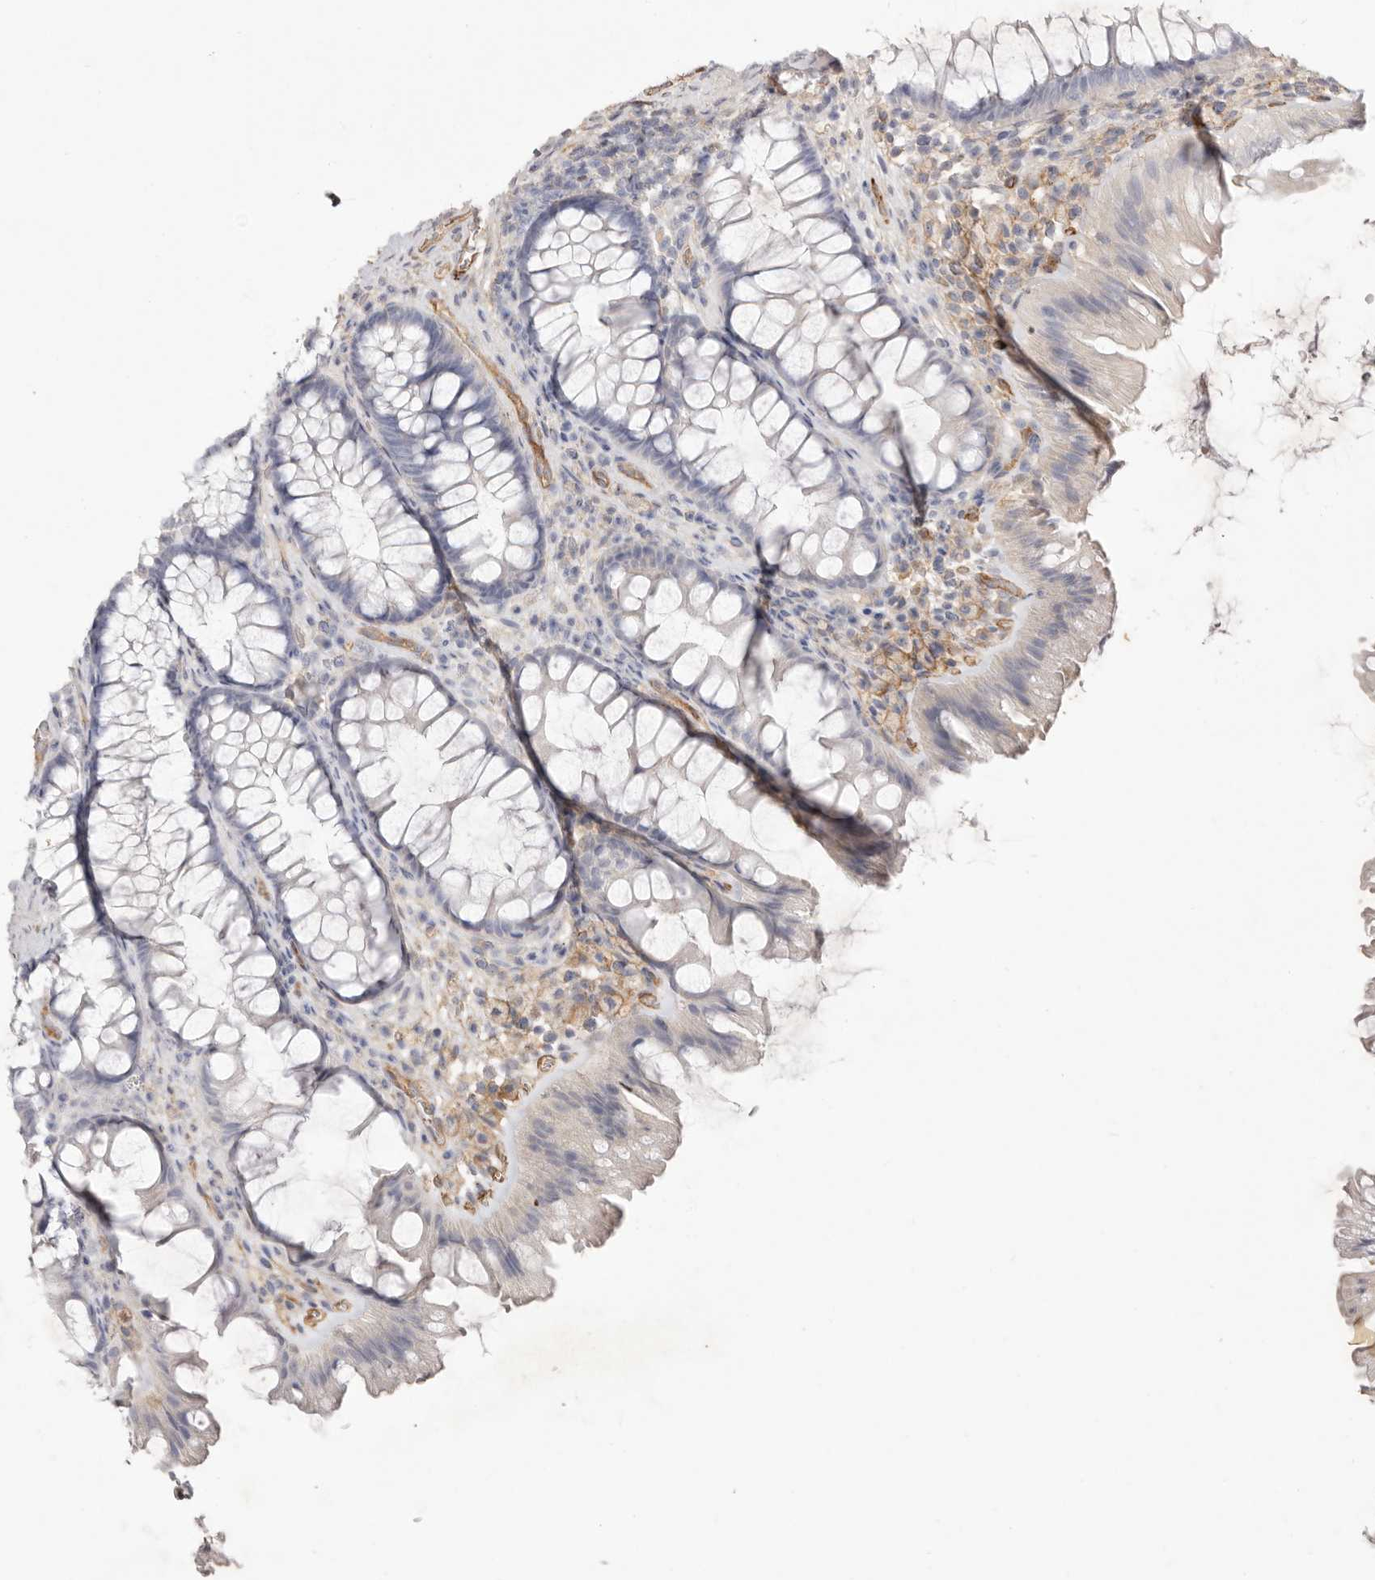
{"staining": {"intensity": "strong", "quantity": ">75%", "location": "cytoplasmic/membranous"}, "tissue": "colon", "cell_type": "Endothelial cells", "image_type": "normal", "snomed": [{"axis": "morphology", "description": "Normal tissue, NOS"}, {"axis": "topography", "description": "Colon"}], "caption": "Protein expression analysis of normal colon exhibits strong cytoplasmic/membranous expression in about >75% of endothelial cells. (IHC, brightfield microscopy, high magnification).", "gene": "LRRC66", "patient": {"sex": "female", "age": 62}}